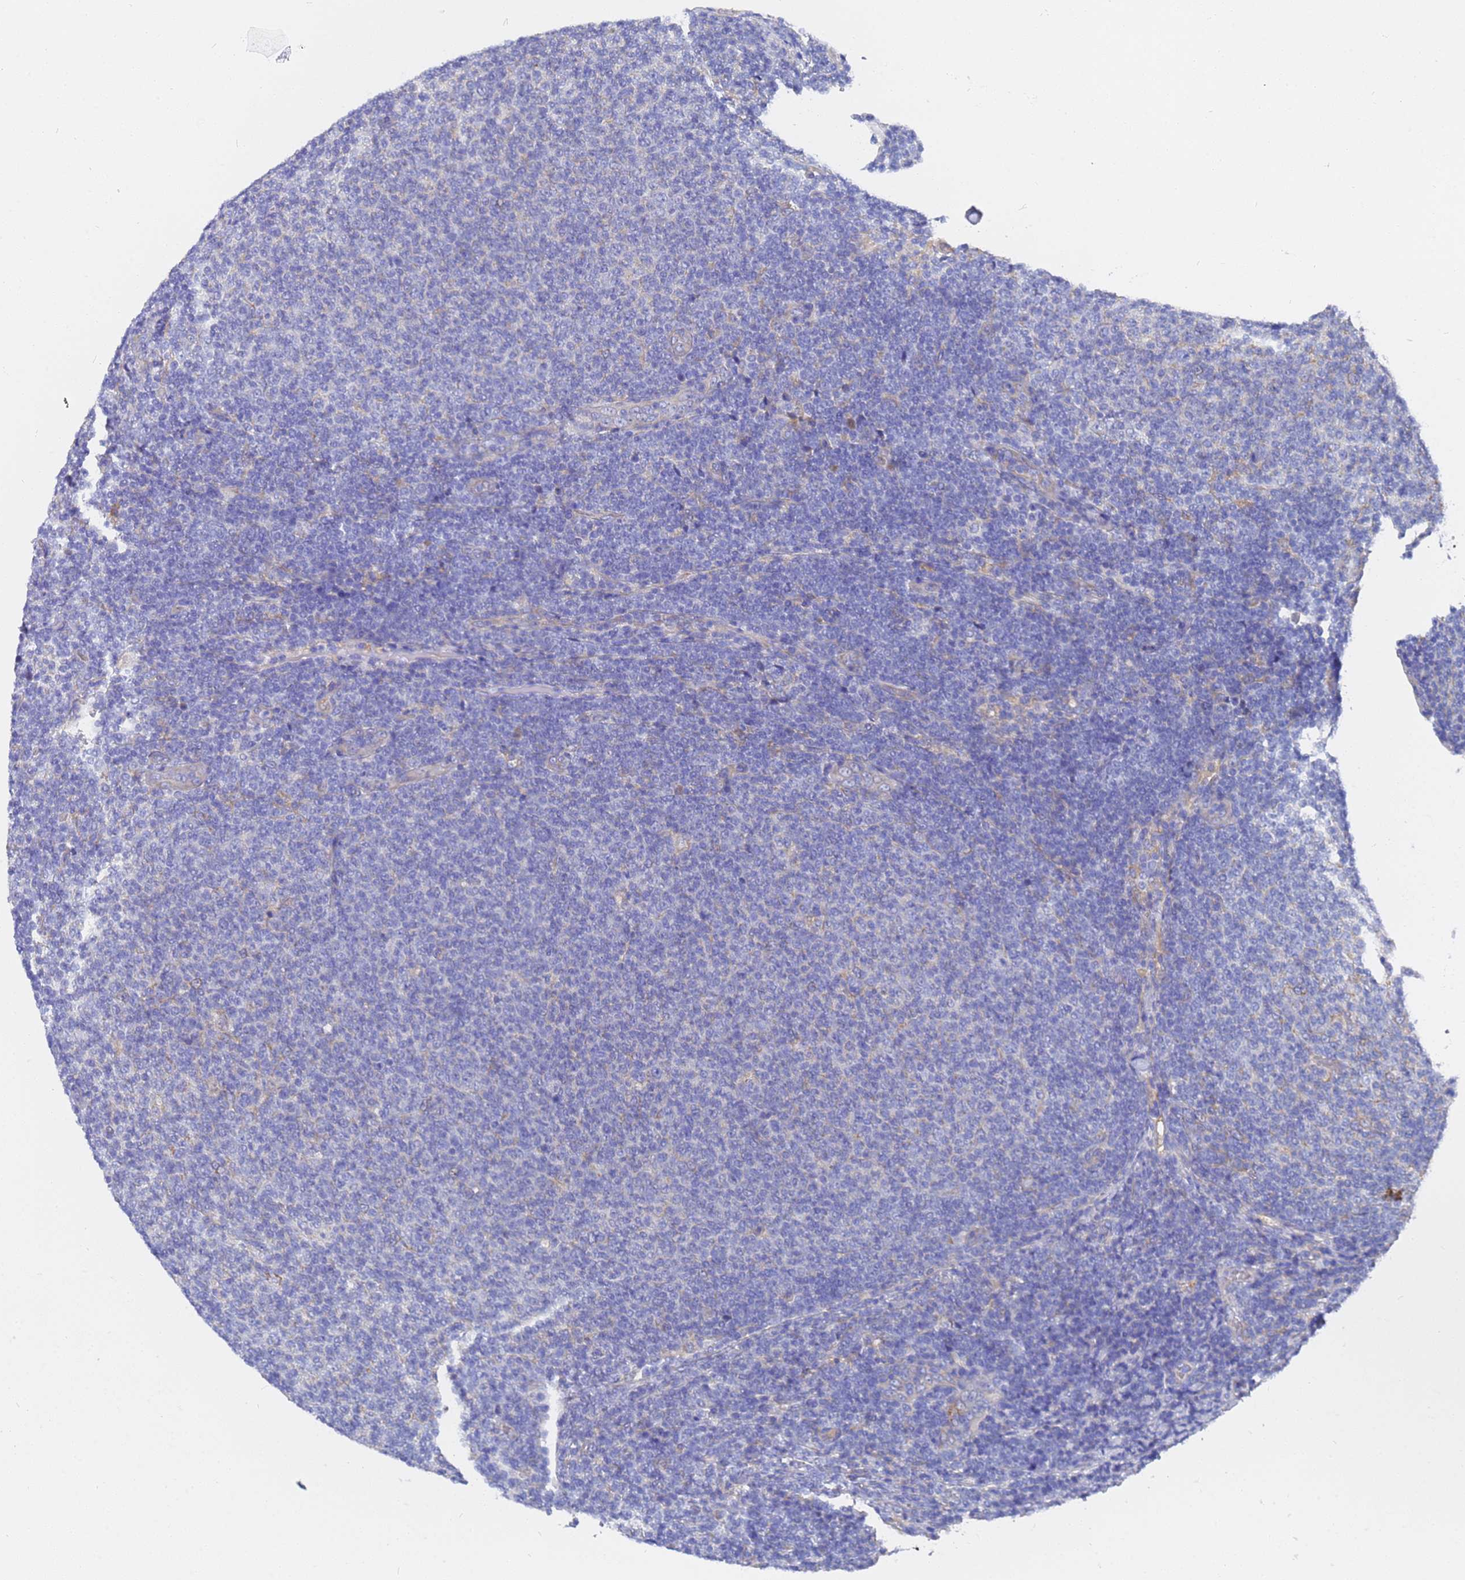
{"staining": {"intensity": "negative", "quantity": "none", "location": "none"}, "tissue": "lymphoma", "cell_type": "Tumor cells", "image_type": "cancer", "snomed": [{"axis": "morphology", "description": "Malignant lymphoma, non-Hodgkin's type, Low grade"}, {"axis": "topography", "description": "Lymph node"}], "caption": "Tumor cells are negative for protein expression in human lymphoma. Nuclei are stained in blue.", "gene": "TM4SF4", "patient": {"sex": "male", "age": 66}}